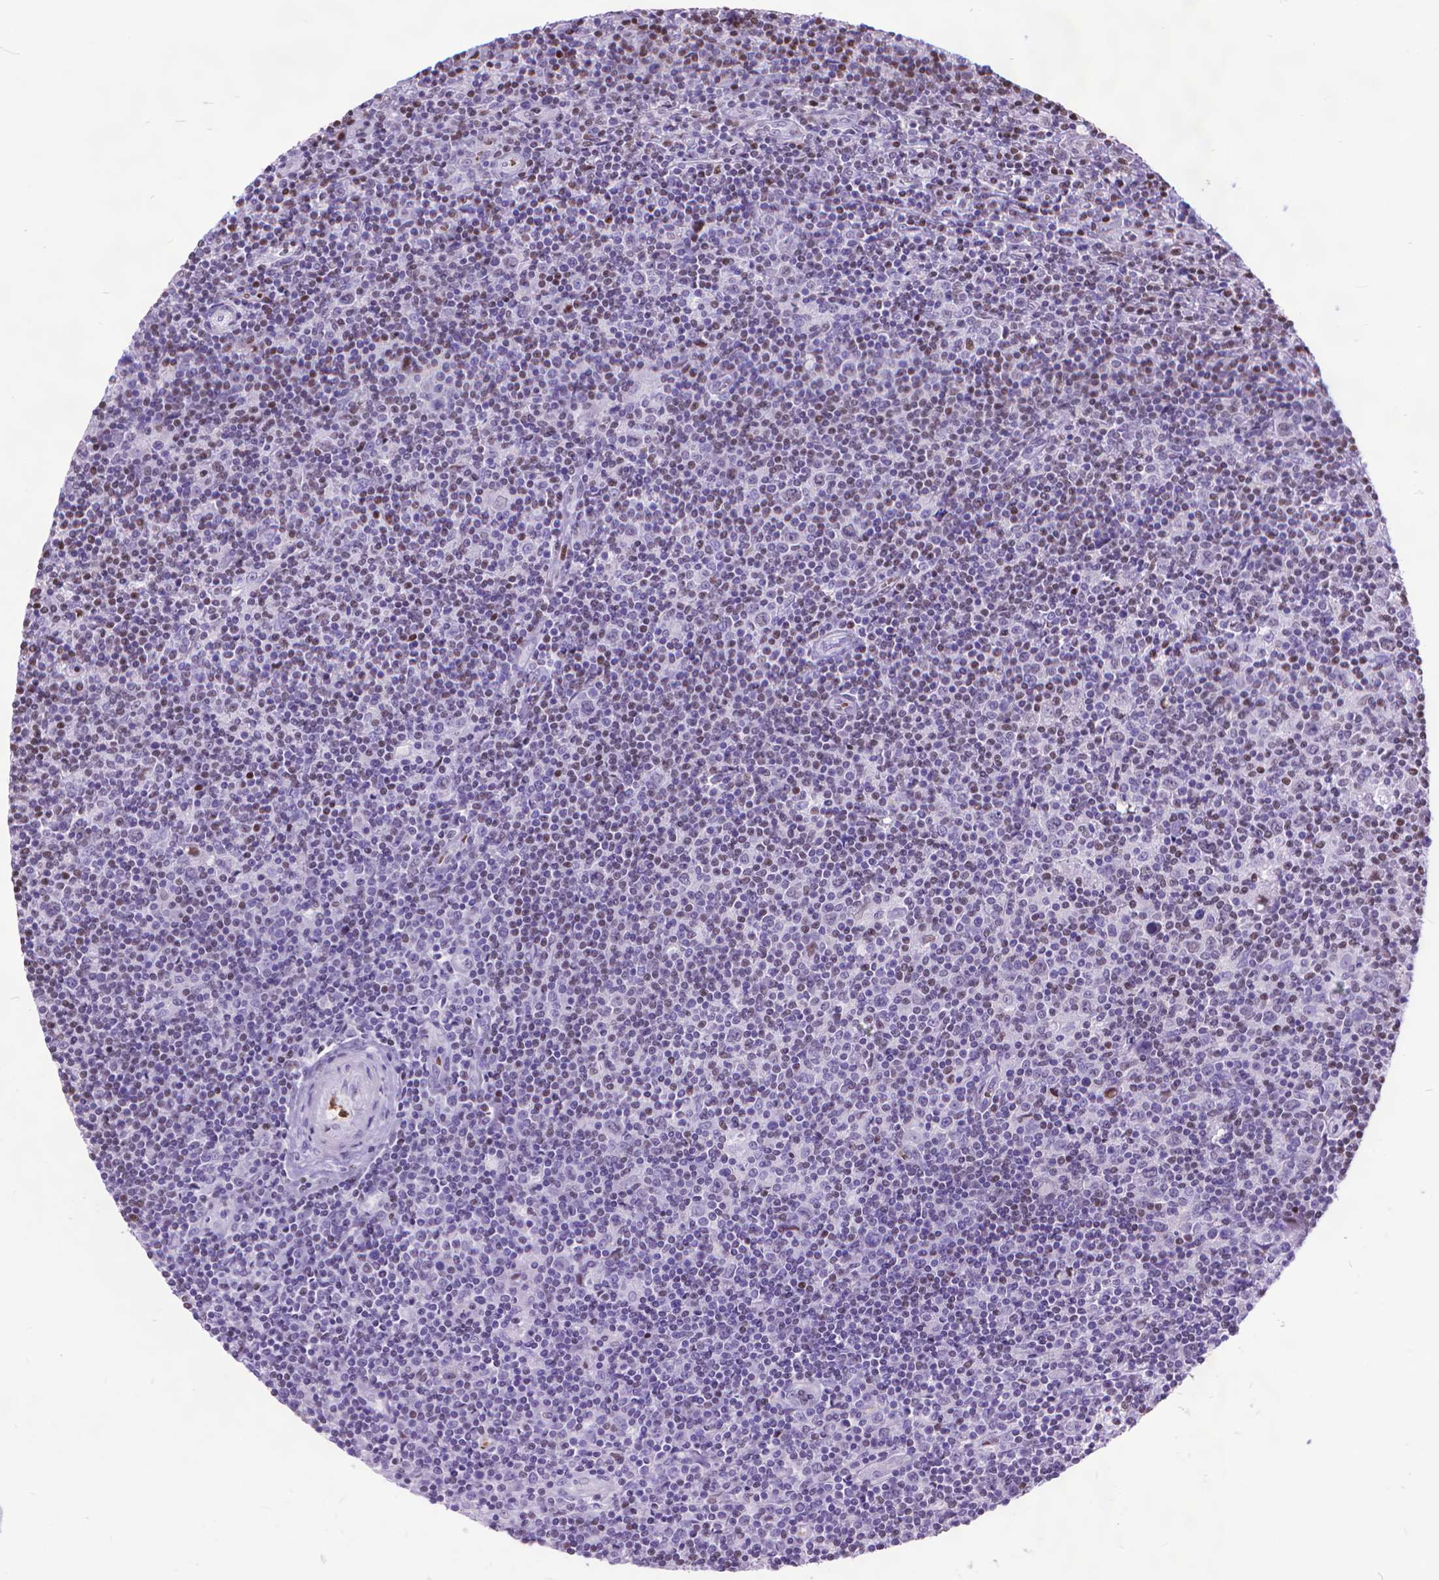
{"staining": {"intensity": "negative", "quantity": "none", "location": "none"}, "tissue": "lymphoma", "cell_type": "Tumor cells", "image_type": "cancer", "snomed": [{"axis": "morphology", "description": "Hodgkin's disease, NOS"}, {"axis": "topography", "description": "Lymph node"}], "caption": "Histopathology image shows no protein positivity in tumor cells of Hodgkin's disease tissue. (Brightfield microscopy of DAB (3,3'-diaminobenzidine) immunohistochemistry (IHC) at high magnification).", "gene": "POLE4", "patient": {"sex": "male", "age": 40}}